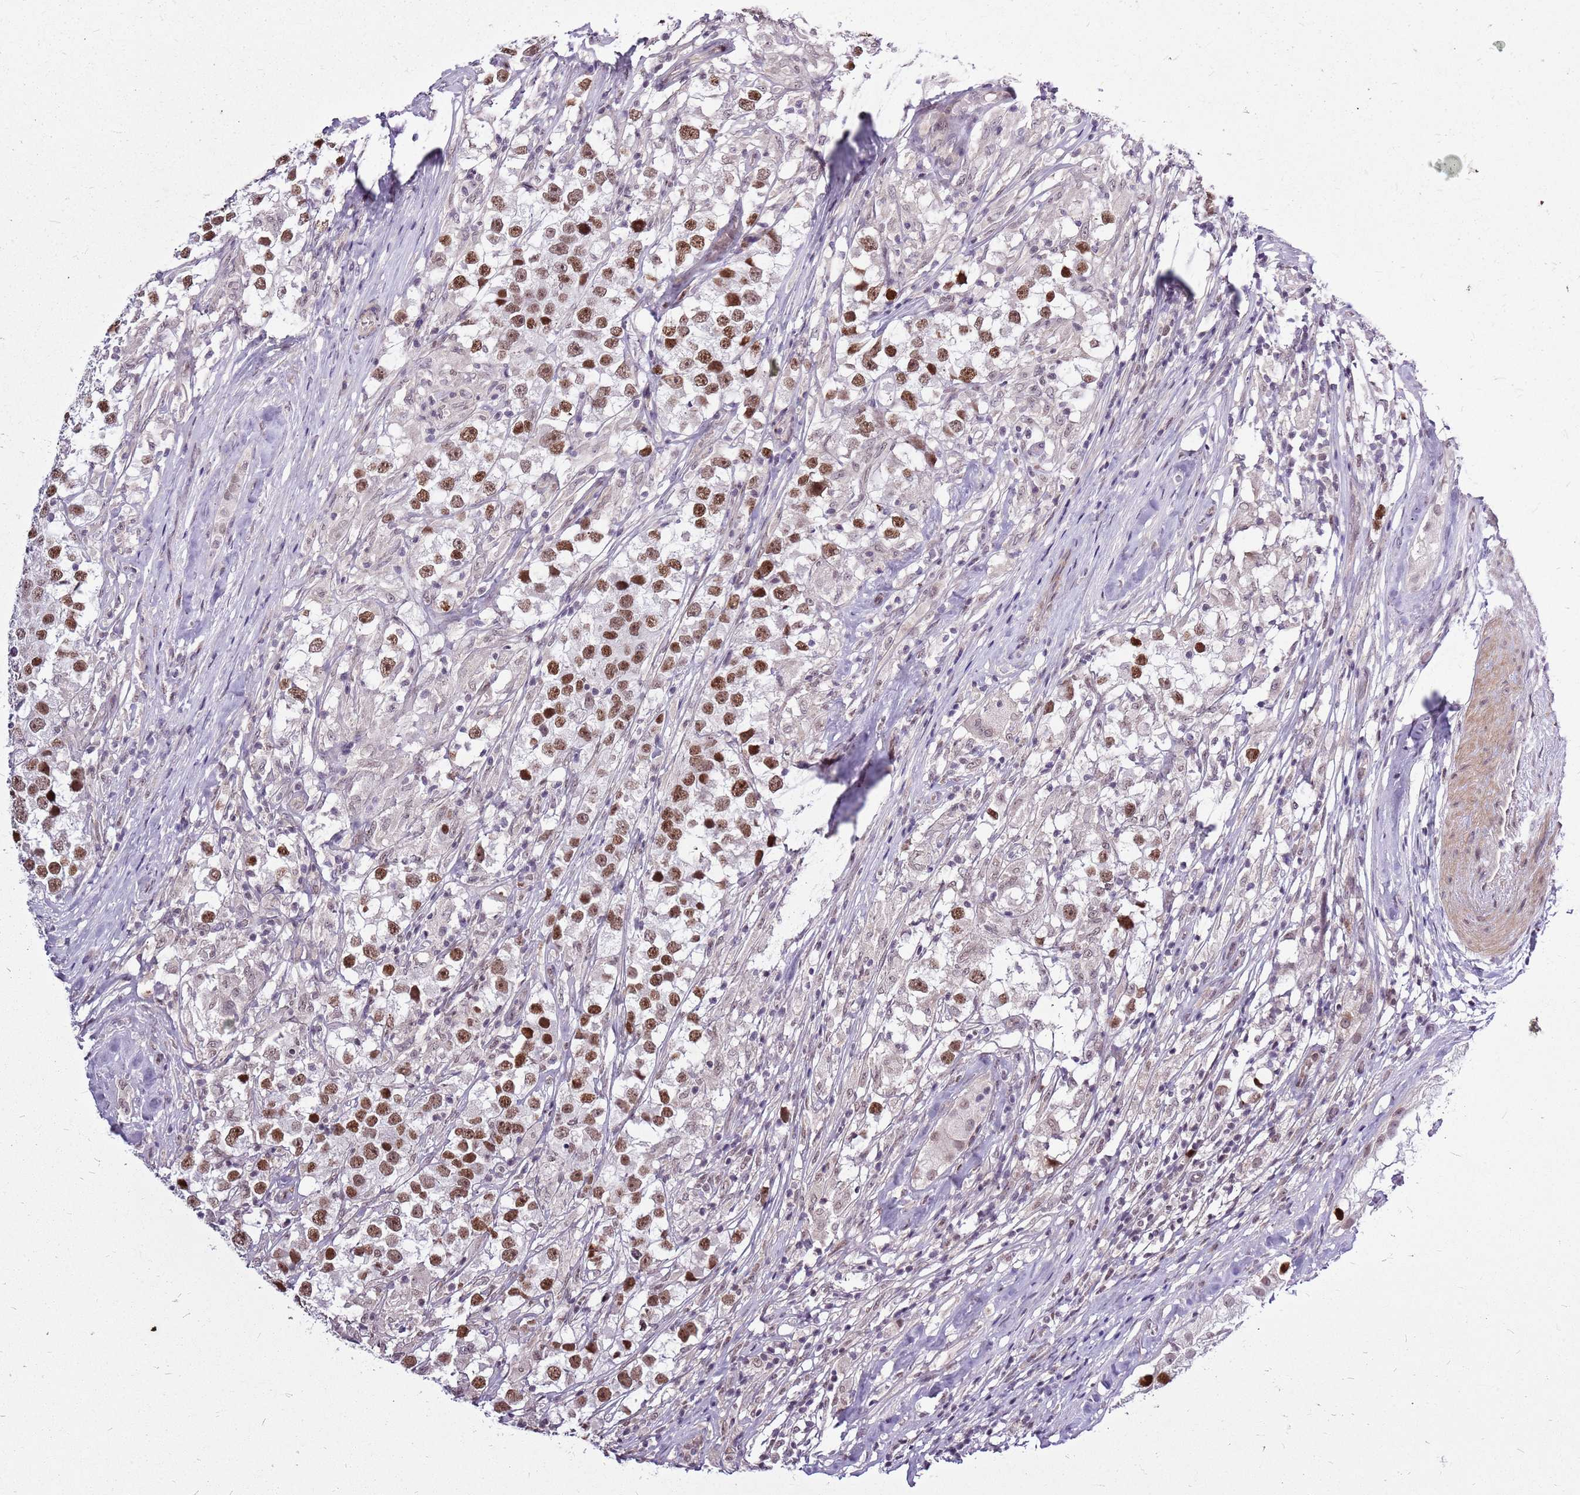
{"staining": {"intensity": "strong", "quantity": ">75%", "location": "nuclear"}, "tissue": "testis cancer", "cell_type": "Tumor cells", "image_type": "cancer", "snomed": [{"axis": "morphology", "description": "Seminoma, NOS"}, {"axis": "topography", "description": "Testis"}], "caption": "Human testis cancer stained with a protein marker exhibits strong staining in tumor cells.", "gene": "CCDC166", "patient": {"sex": "male", "age": 46}}